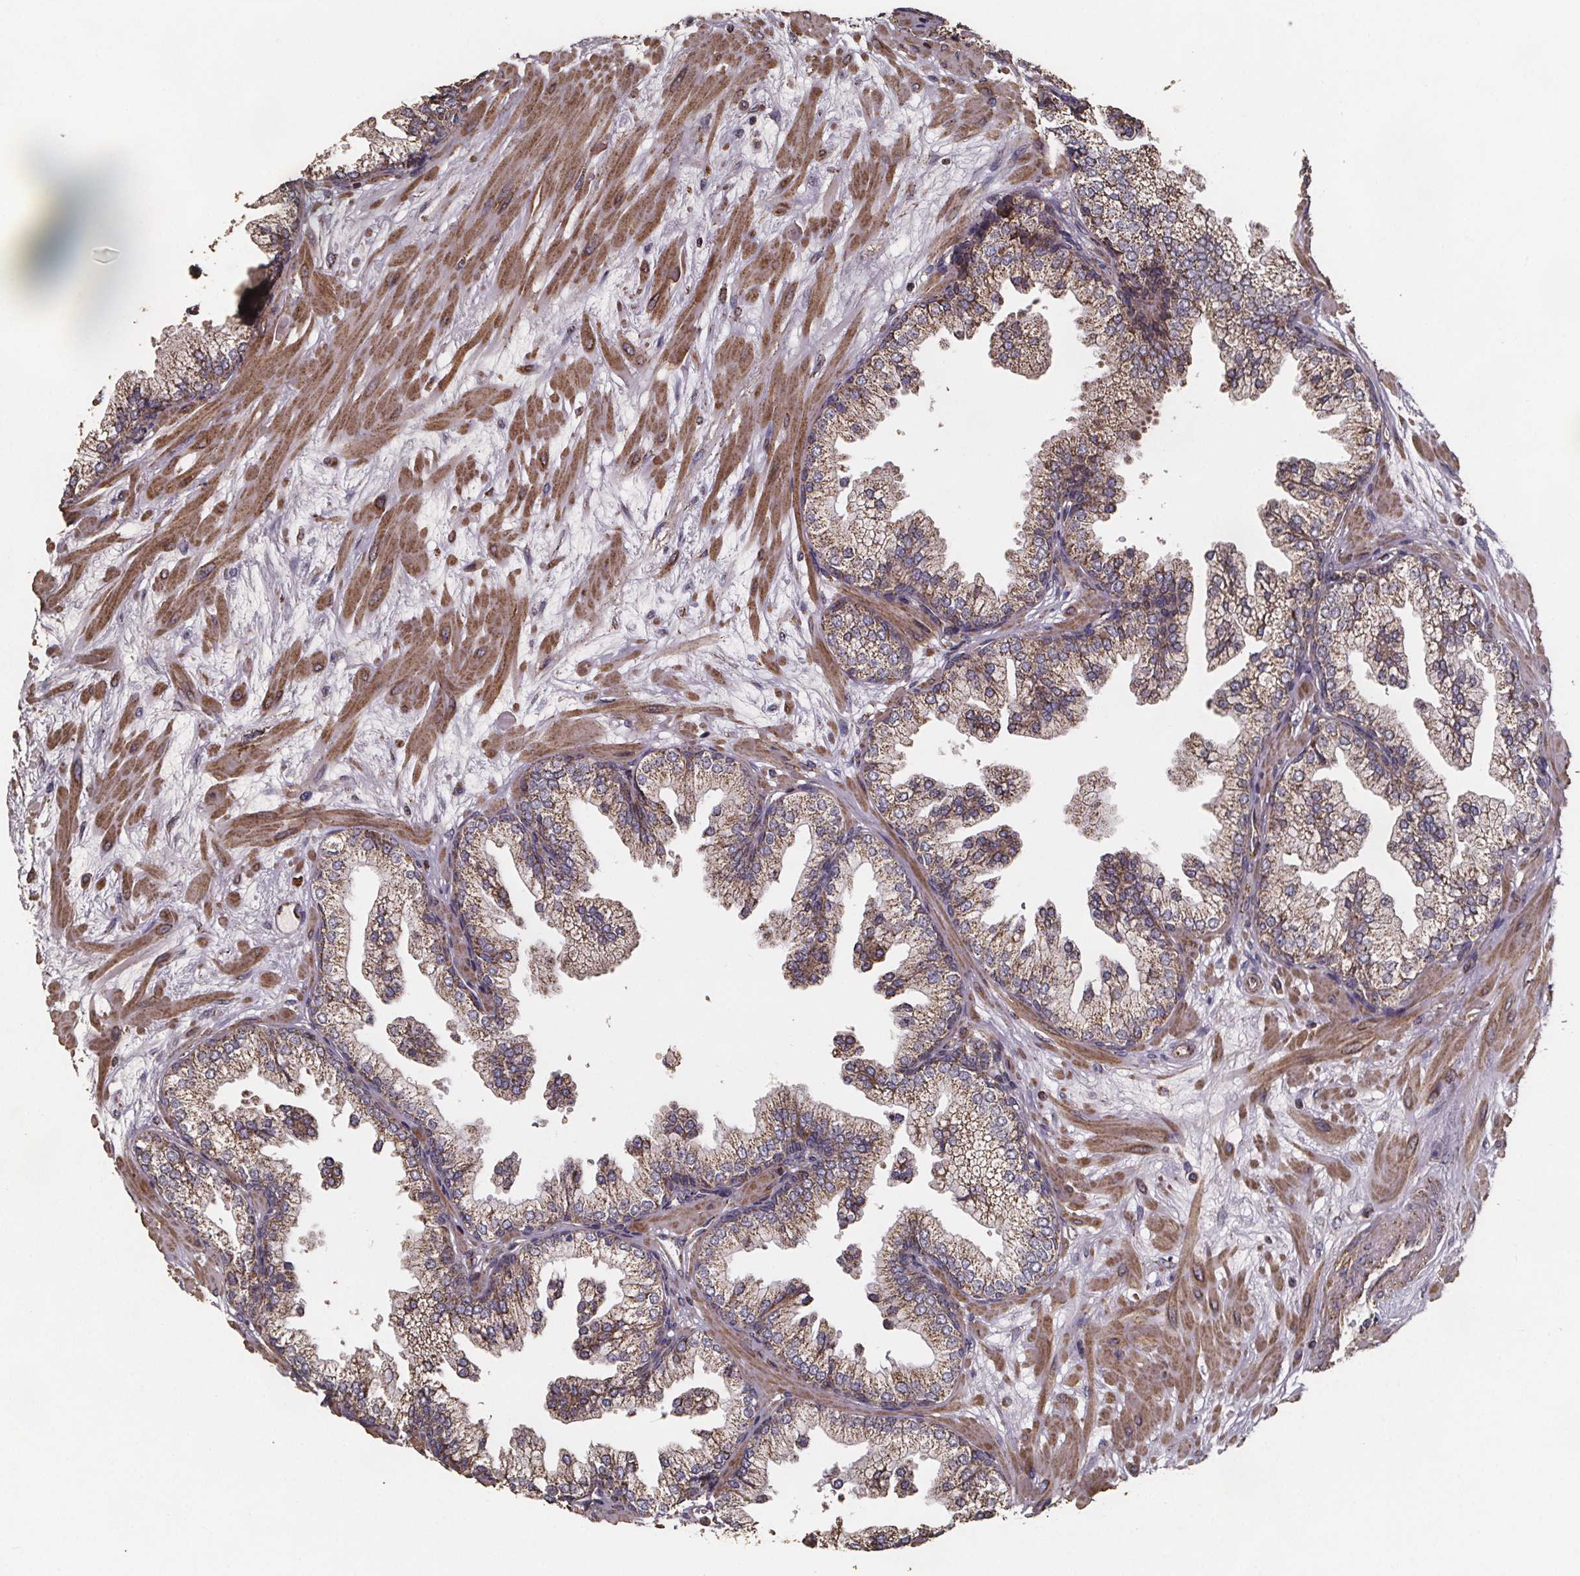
{"staining": {"intensity": "moderate", "quantity": ">75%", "location": "cytoplasmic/membranous"}, "tissue": "prostate", "cell_type": "Glandular cells", "image_type": "normal", "snomed": [{"axis": "morphology", "description": "Normal tissue, NOS"}, {"axis": "topography", "description": "Prostate"}, {"axis": "topography", "description": "Peripheral nerve tissue"}], "caption": "High-power microscopy captured an immunohistochemistry image of unremarkable prostate, revealing moderate cytoplasmic/membranous positivity in approximately >75% of glandular cells.", "gene": "SLC35D2", "patient": {"sex": "male", "age": 61}}